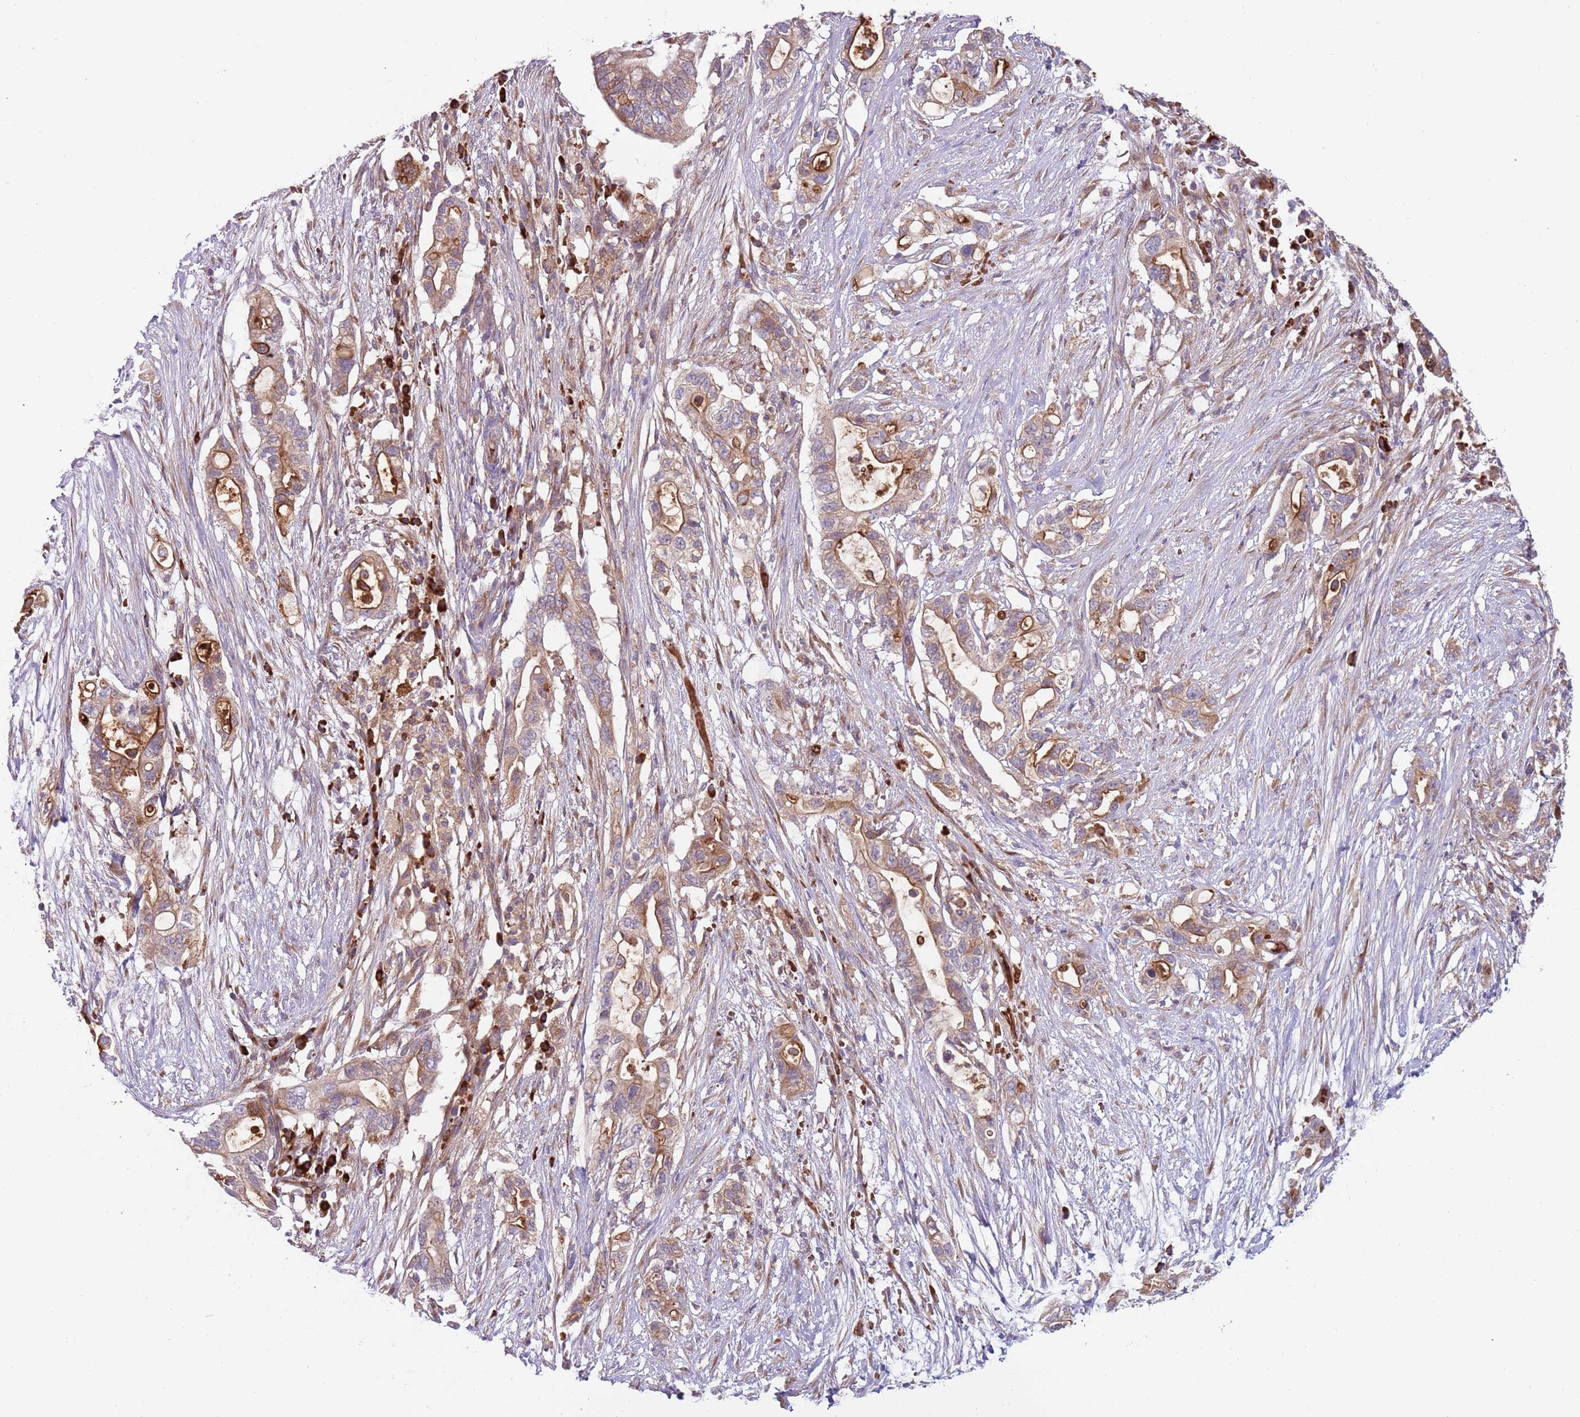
{"staining": {"intensity": "moderate", "quantity": ">75%", "location": "cytoplasmic/membranous"}, "tissue": "pancreatic cancer", "cell_type": "Tumor cells", "image_type": "cancer", "snomed": [{"axis": "morphology", "description": "Adenocarcinoma, NOS"}, {"axis": "topography", "description": "Pancreas"}], "caption": "IHC photomicrograph of neoplastic tissue: human pancreatic cancer (adenocarcinoma) stained using IHC demonstrates medium levels of moderate protein expression localized specifically in the cytoplasmic/membranous of tumor cells, appearing as a cytoplasmic/membranous brown color.", "gene": "VWCE", "patient": {"sex": "female", "age": 72}}